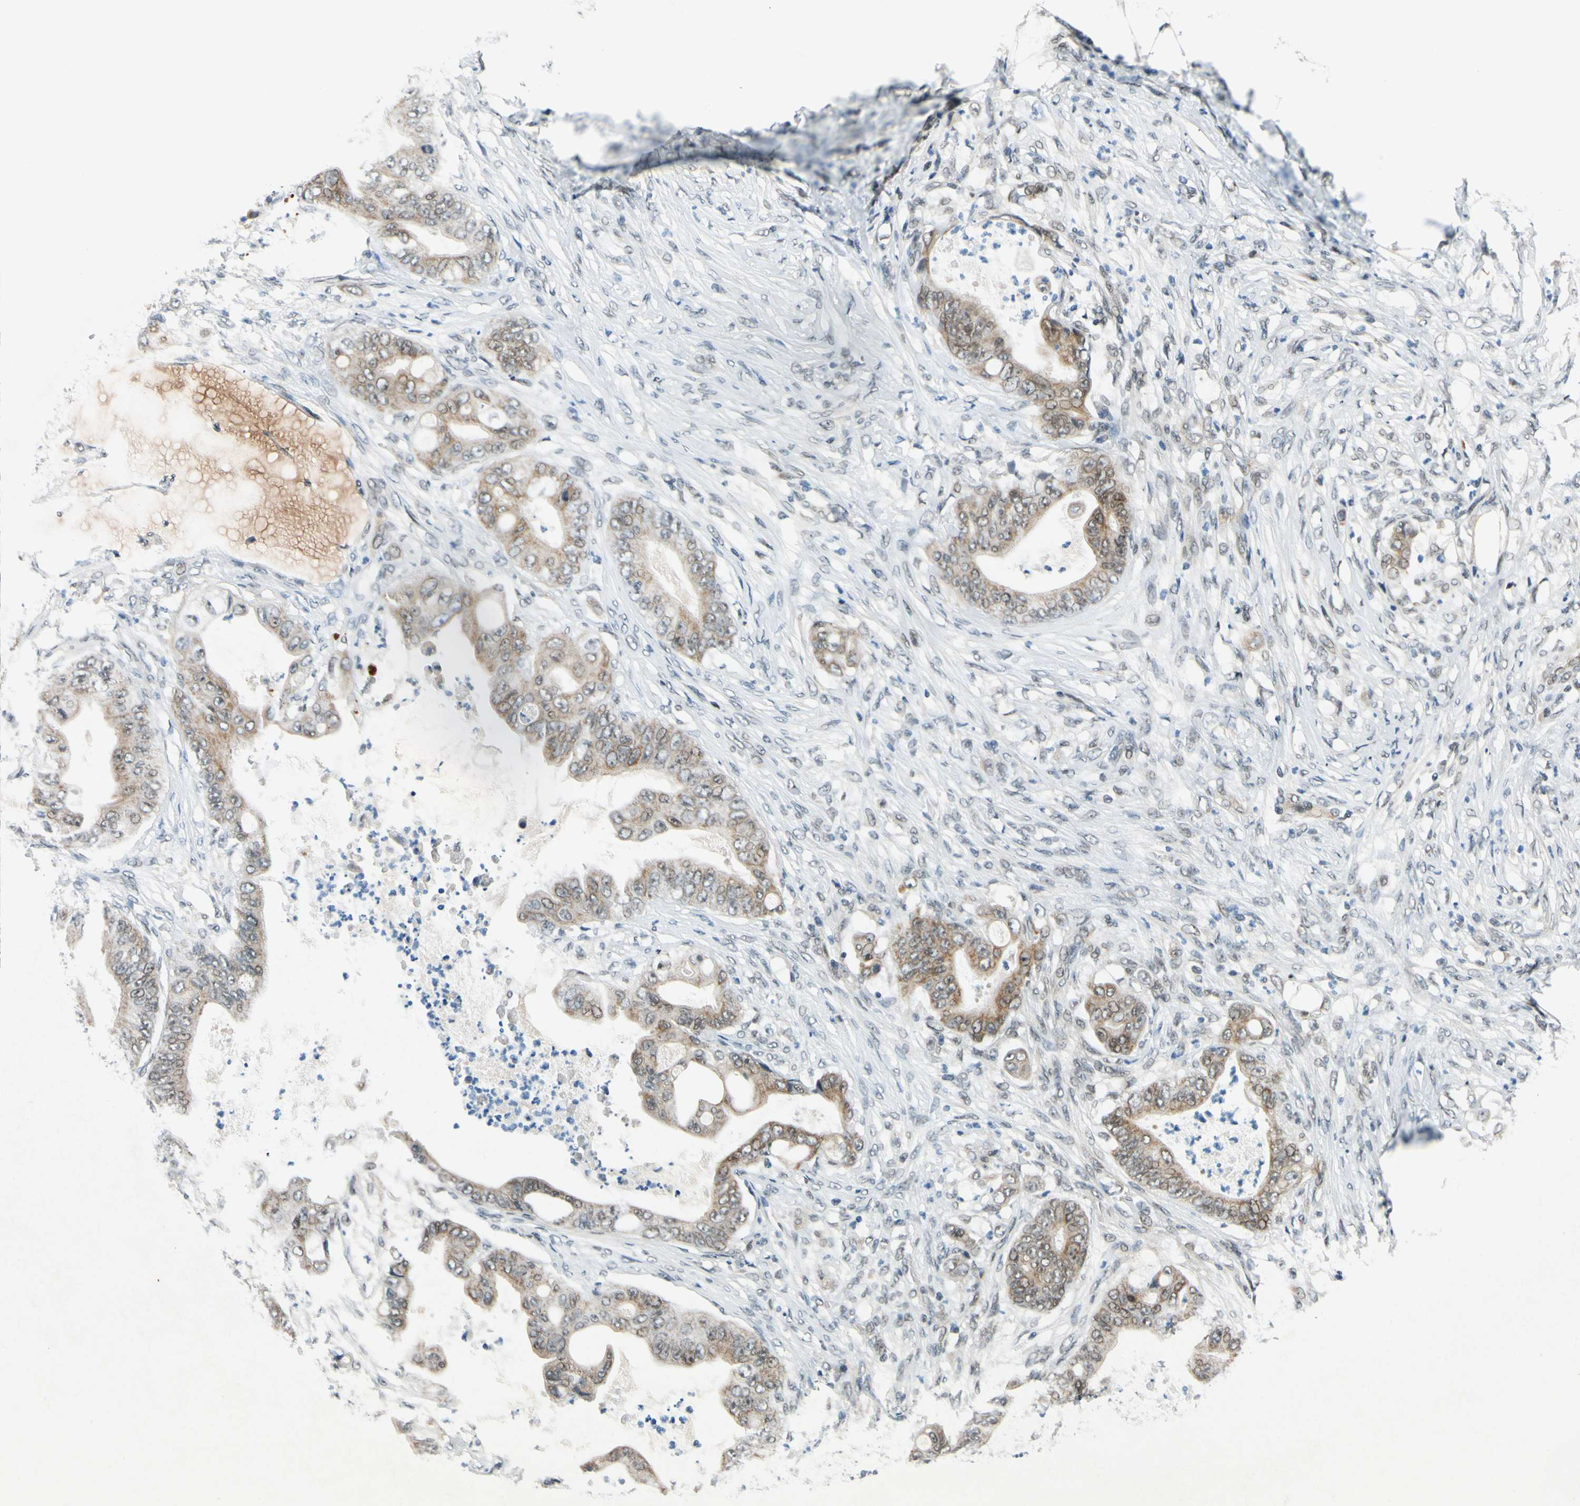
{"staining": {"intensity": "moderate", "quantity": ">75%", "location": "cytoplasmic/membranous"}, "tissue": "stomach cancer", "cell_type": "Tumor cells", "image_type": "cancer", "snomed": [{"axis": "morphology", "description": "Adenocarcinoma, NOS"}, {"axis": "topography", "description": "Stomach"}], "caption": "Protein staining displays moderate cytoplasmic/membranous positivity in about >75% of tumor cells in stomach cancer (adenocarcinoma). Nuclei are stained in blue.", "gene": "POGZ", "patient": {"sex": "female", "age": 73}}